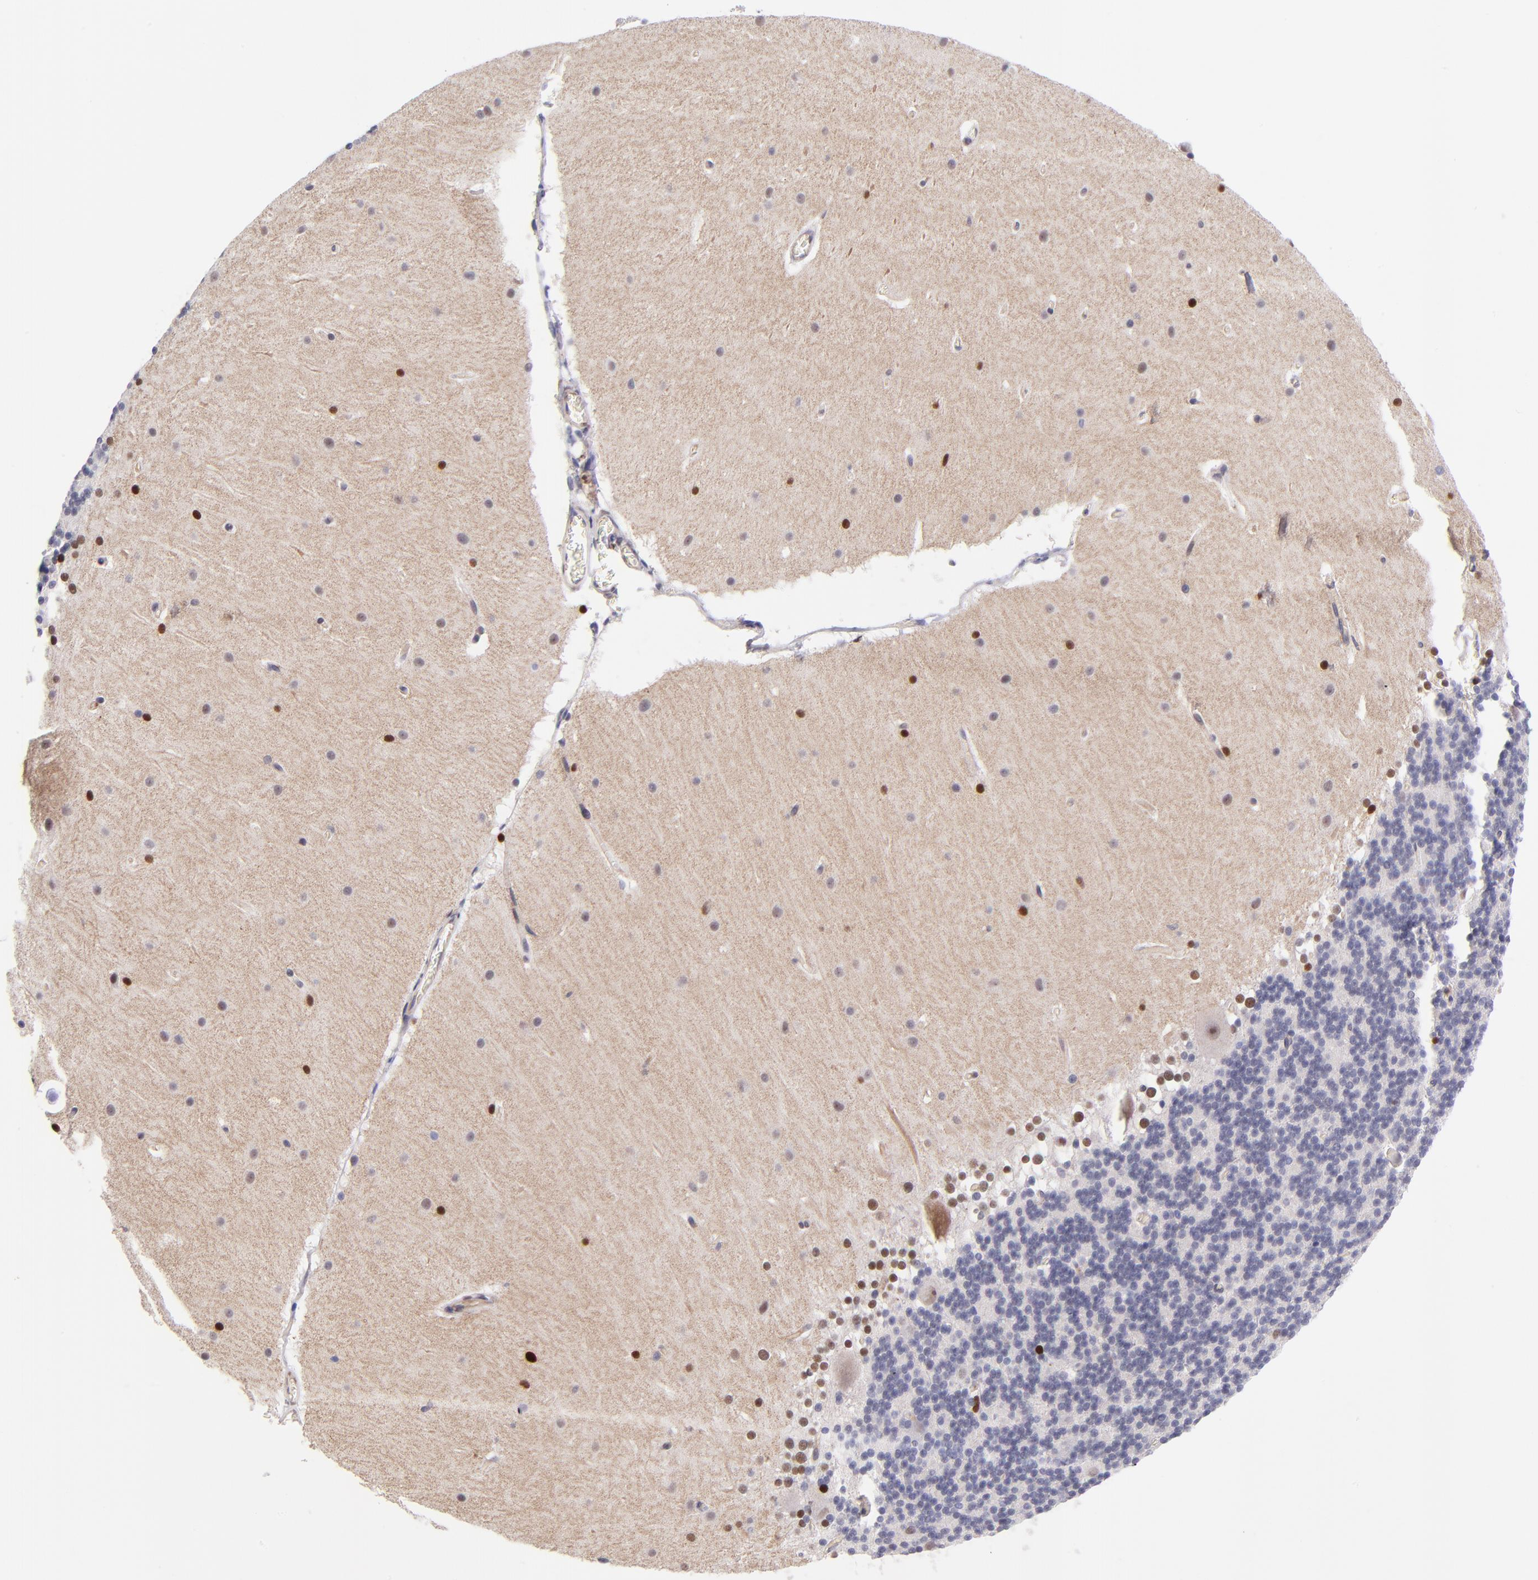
{"staining": {"intensity": "strong", "quantity": "<25%", "location": "nuclear"}, "tissue": "cerebellum", "cell_type": "Cells in granular layer", "image_type": "normal", "snomed": [{"axis": "morphology", "description": "Normal tissue, NOS"}, {"axis": "topography", "description": "Cerebellum"}], "caption": "Cerebellum was stained to show a protein in brown. There is medium levels of strong nuclear expression in about <25% of cells in granular layer.", "gene": "SOX6", "patient": {"sex": "female", "age": 19}}